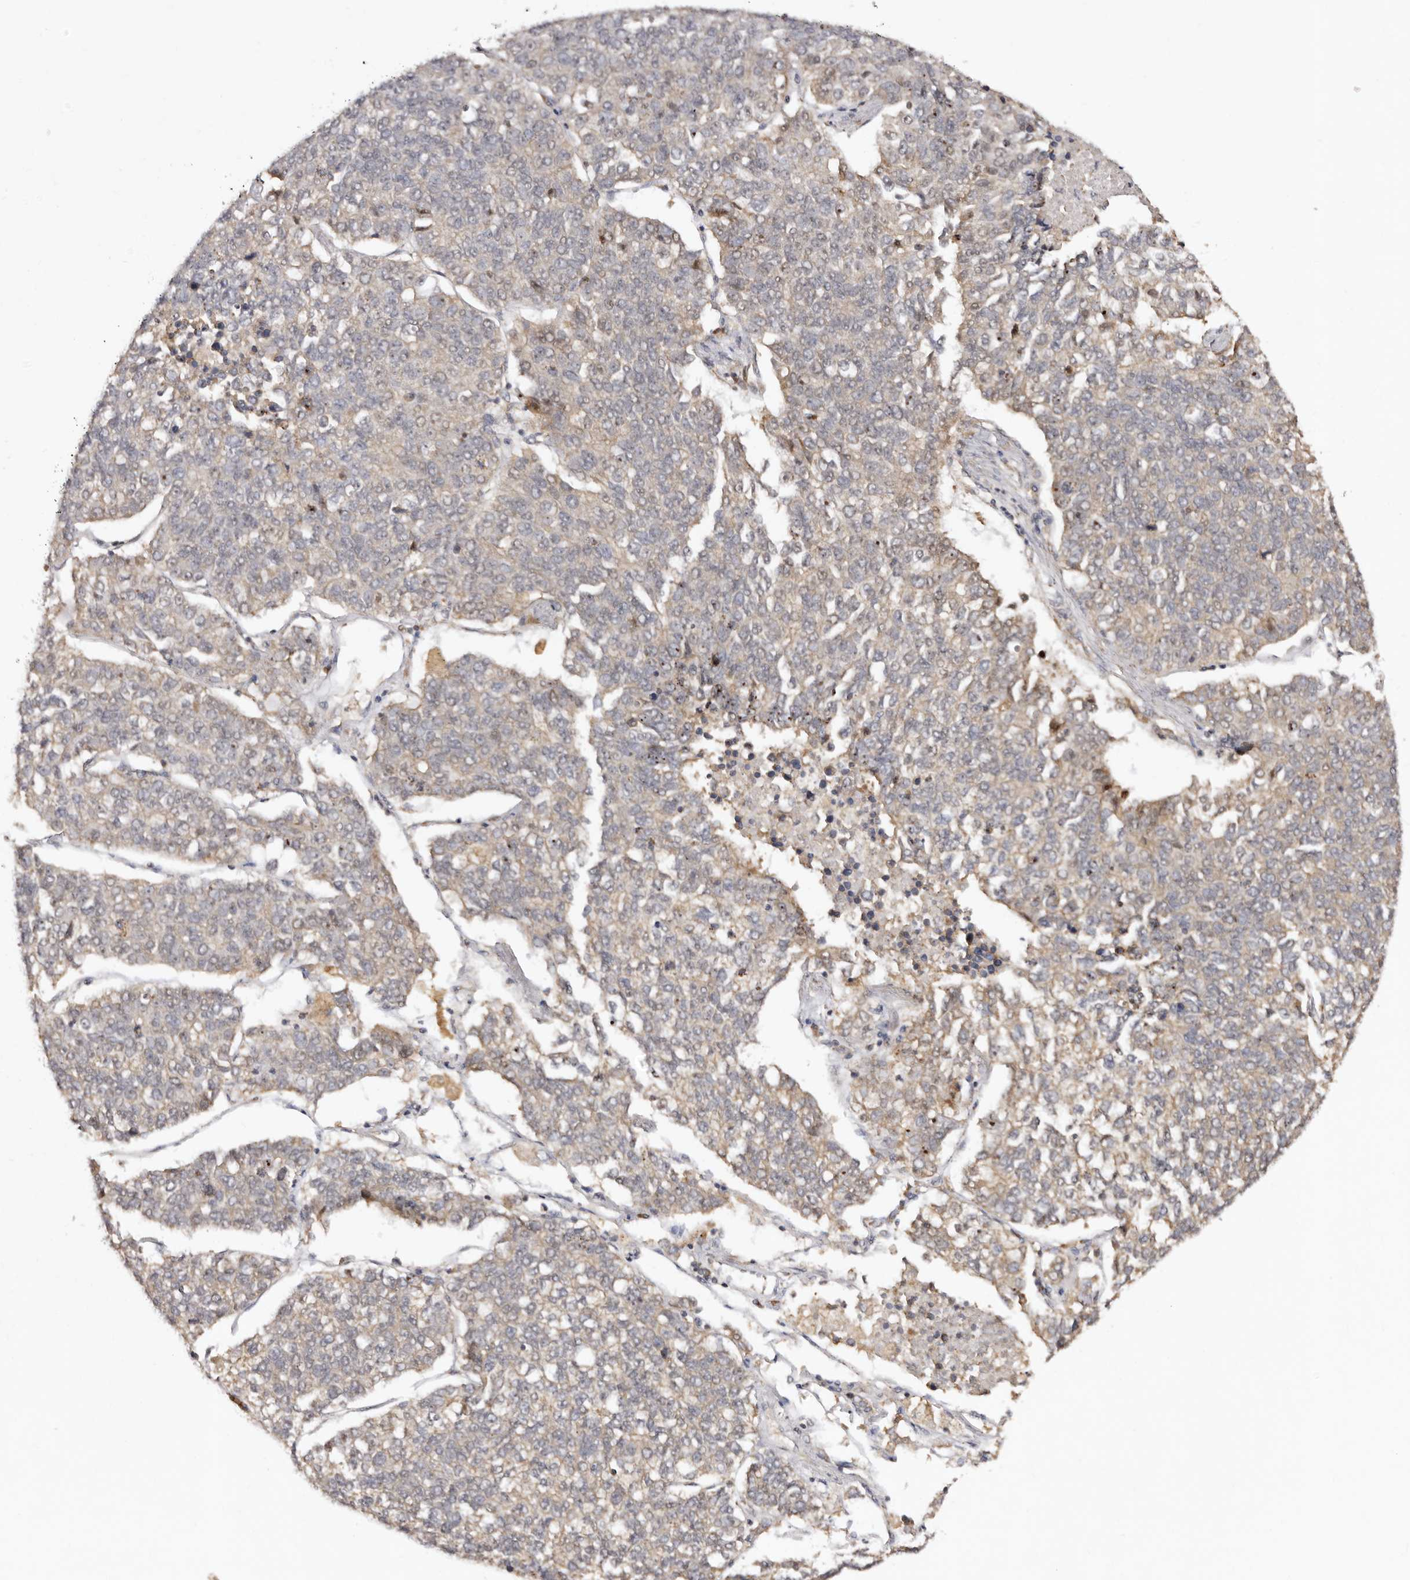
{"staining": {"intensity": "weak", "quantity": "25%-75%", "location": "cytoplasmic/membranous"}, "tissue": "lung cancer", "cell_type": "Tumor cells", "image_type": "cancer", "snomed": [{"axis": "morphology", "description": "Adenocarcinoma, NOS"}, {"axis": "topography", "description": "Lung"}], "caption": "Adenocarcinoma (lung) stained for a protein exhibits weak cytoplasmic/membranous positivity in tumor cells.", "gene": "RPS6", "patient": {"sex": "male", "age": 49}}